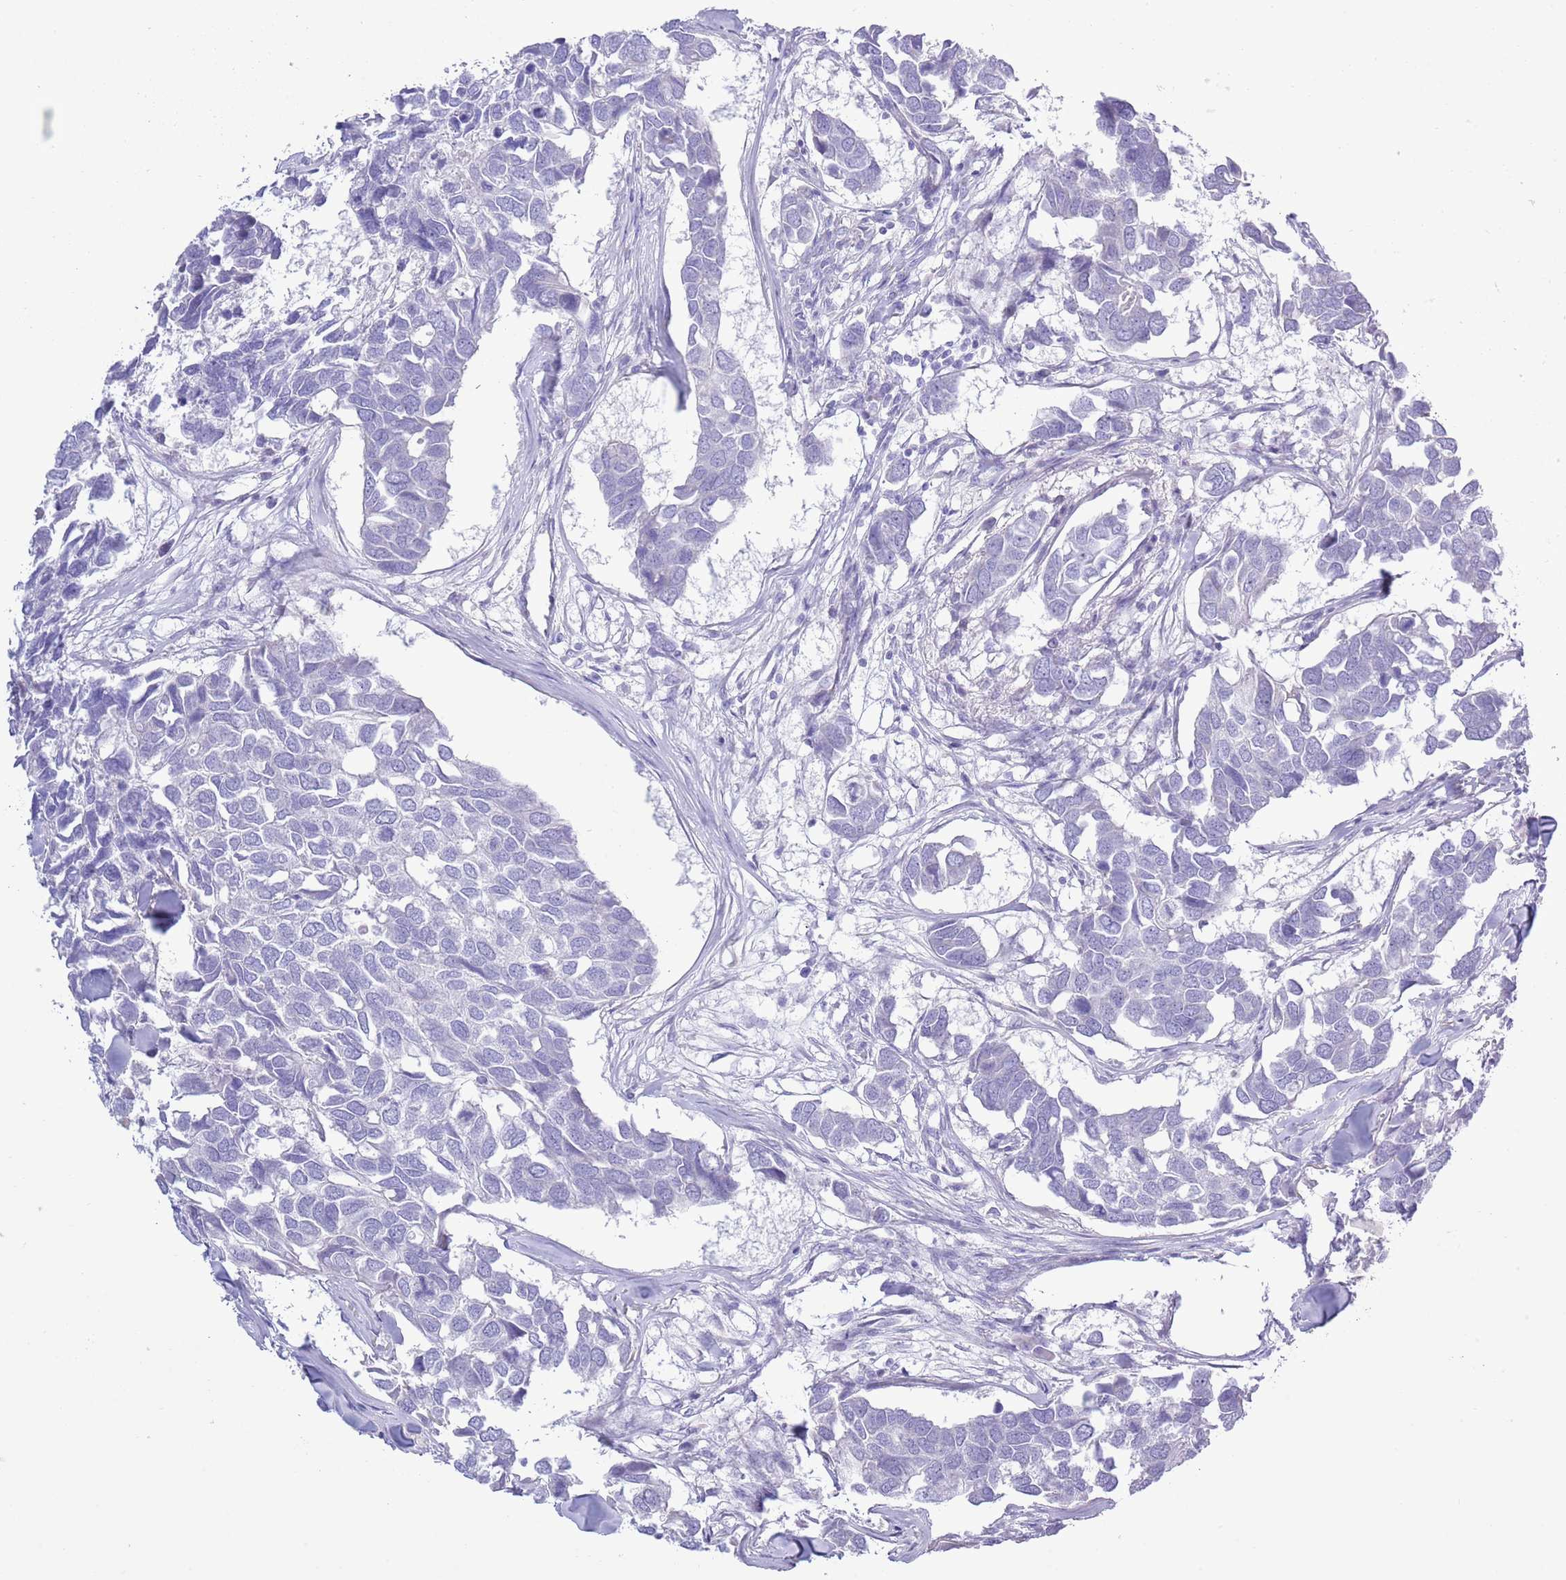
{"staining": {"intensity": "negative", "quantity": "none", "location": "none"}, "tissue": "breast cancer", "cell_type": "Tumor cells", "image_type": "cancer", "snomed": [{"axis": "morphology", "description": "Duct carcinoma"}, {"axis": "topography", "description": "Breast"}], "caption": "IHC of breast cancer exhibits no expression in tumor cells.", "gene": "MOCOS", "patient": {"sex": "female", "age": 83}}